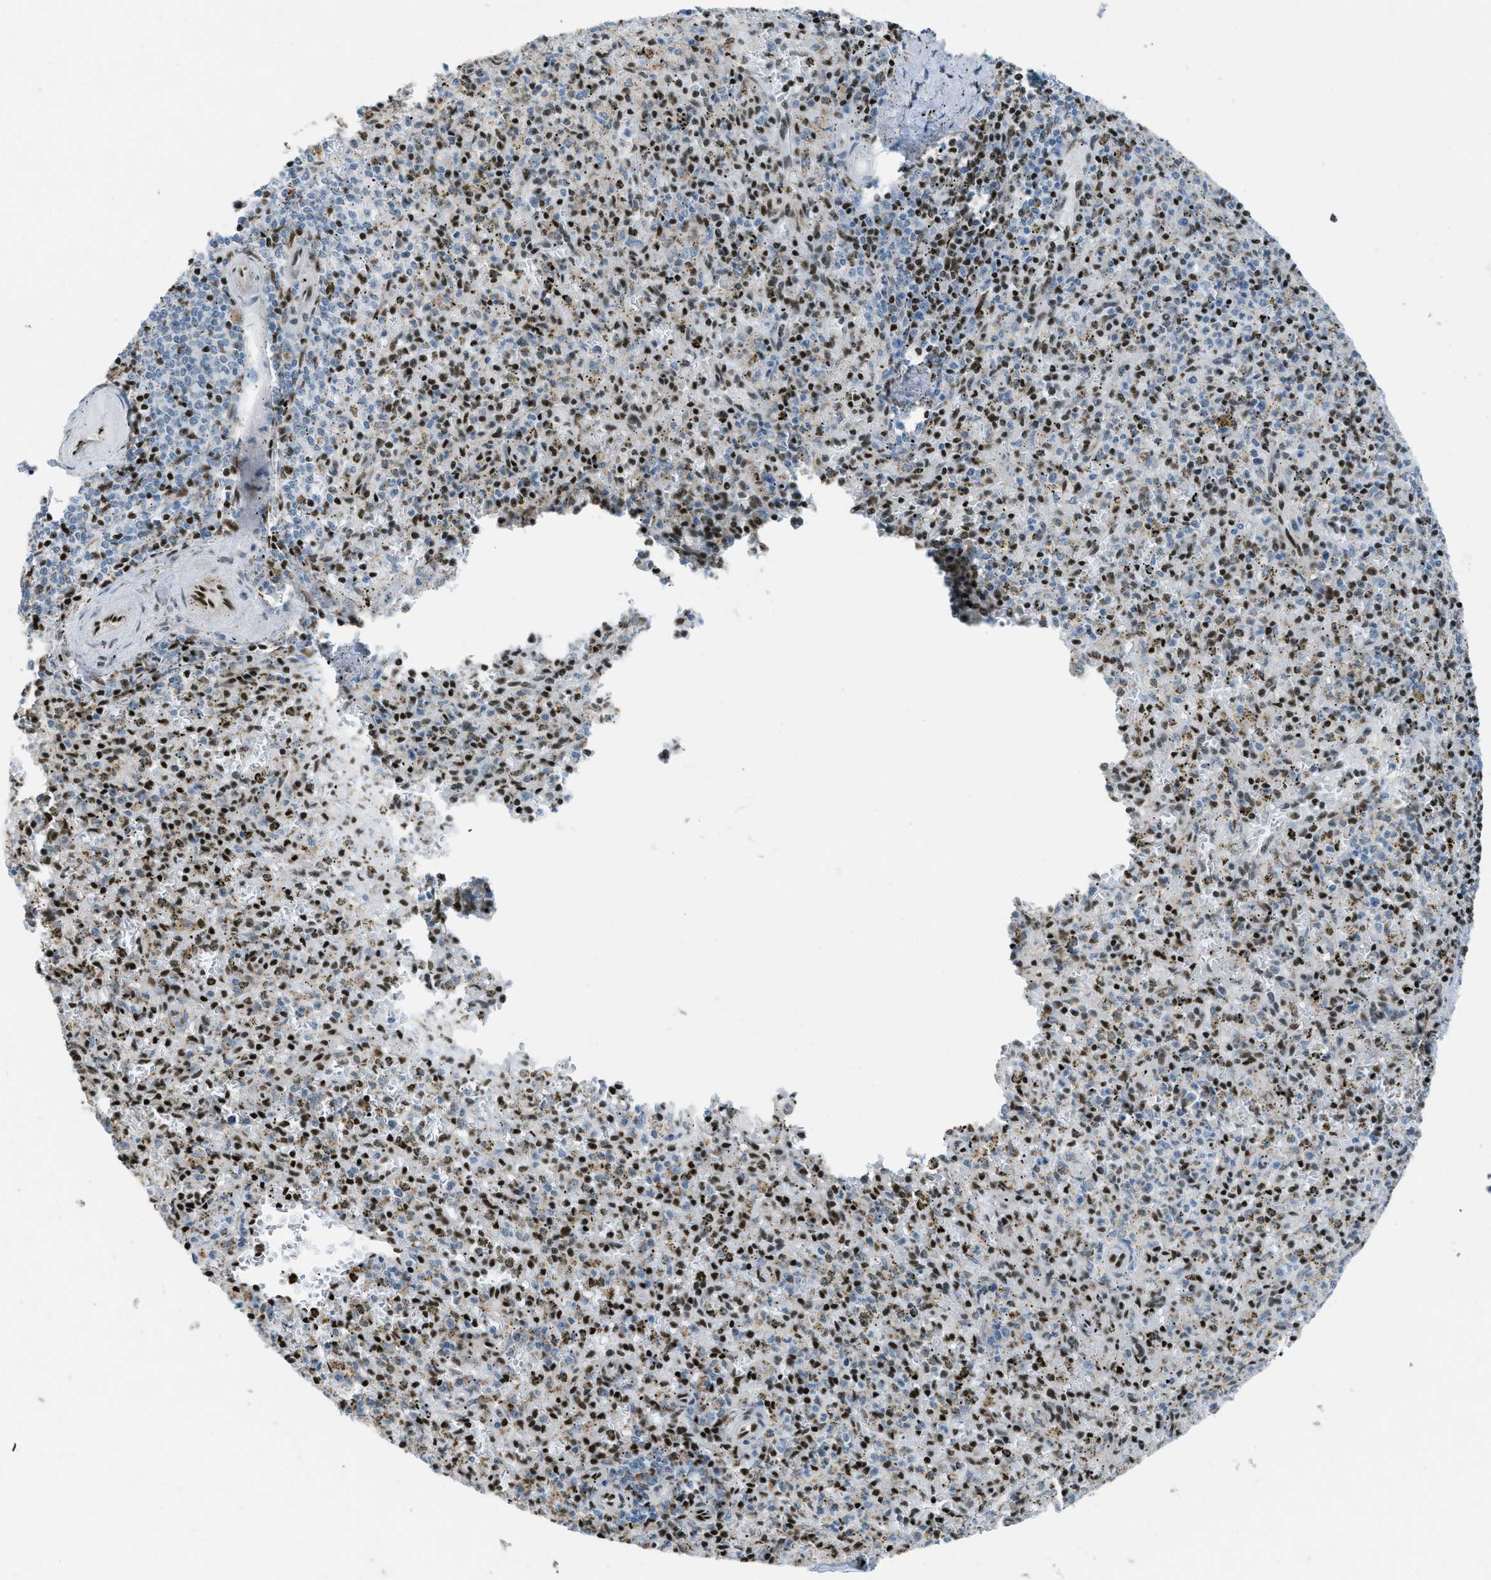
{"staining": {"intensity": "strong", "quantity": "25%-75%", "location": "nuclear"}, "tissue": "spleen", "cell_type": "Cells in red pulp", "image_type": "normal", "snomed": [{"axis": "morphology", "description": "Normal tissue, NOS"}, {"axis": "topography", "description": "Spleen"}], "caption": "IHC image of benign human spleen stained for a protein (brown), which shows high levels of strong nuclear staining in about 25%-75% of cells in red pulp.", "gene": "SLFN5", "patient": {"sex": "male", "age": 72}}